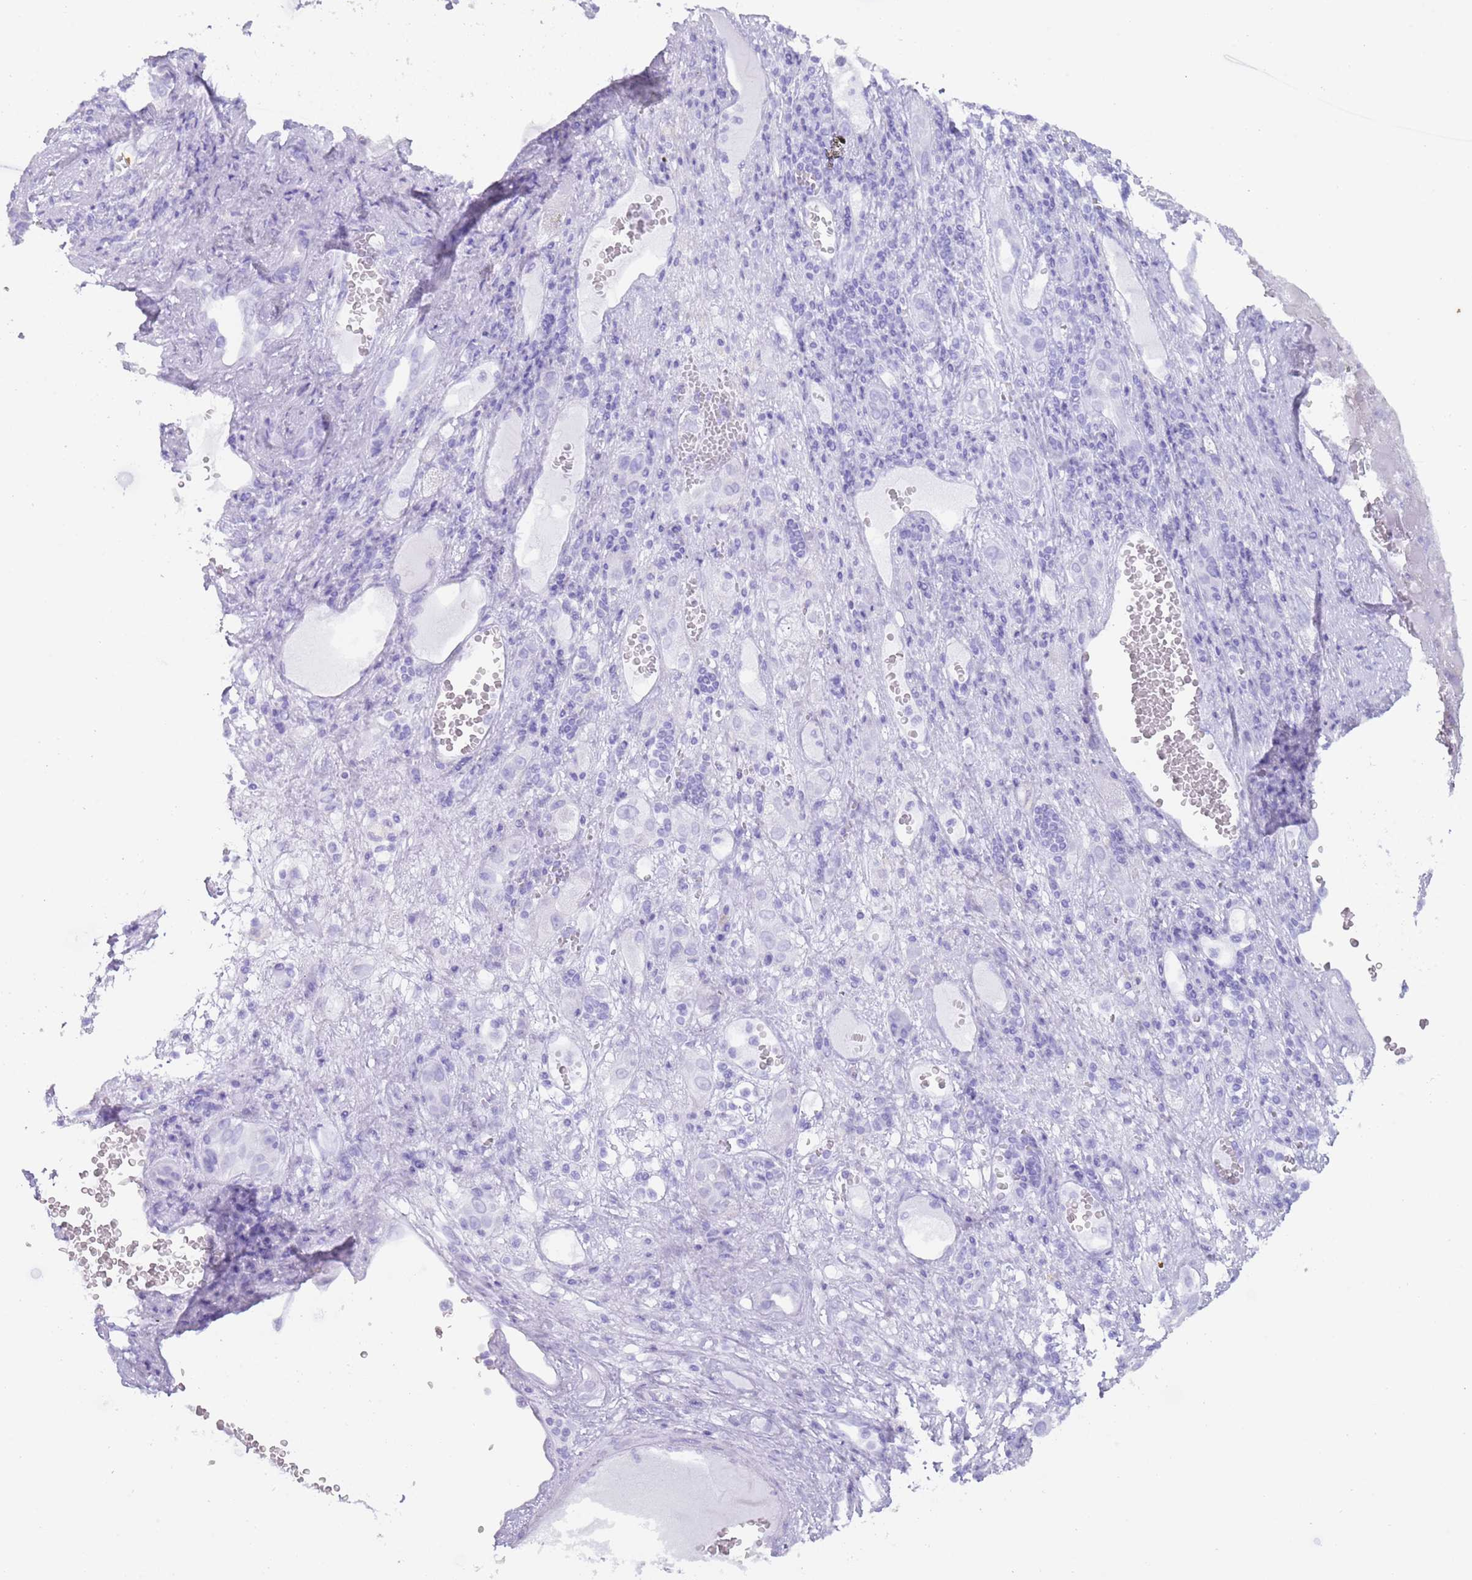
{"staining": {"intensity": "weak", "quantity": "<25%", "location": "nuclear"}, "tissue": "liver cancer", "cell_type": "Tumor cells", "image_type": "cancer", "snomed": [{"axis": "morphology", "description": "Carcinoma, Hepatocellular, NOS"}, {"axis": "topography", "description": "Liver"}], "caption": "There is no significant staining in tumor cells of hepatocellular carcinoma (liver). The staining is performed using DAB brown chromogen with nuclei counter-stained in using hematoxylin.", "gene": "HDAC8", "patient": {"sex": "female", "age": 73}}